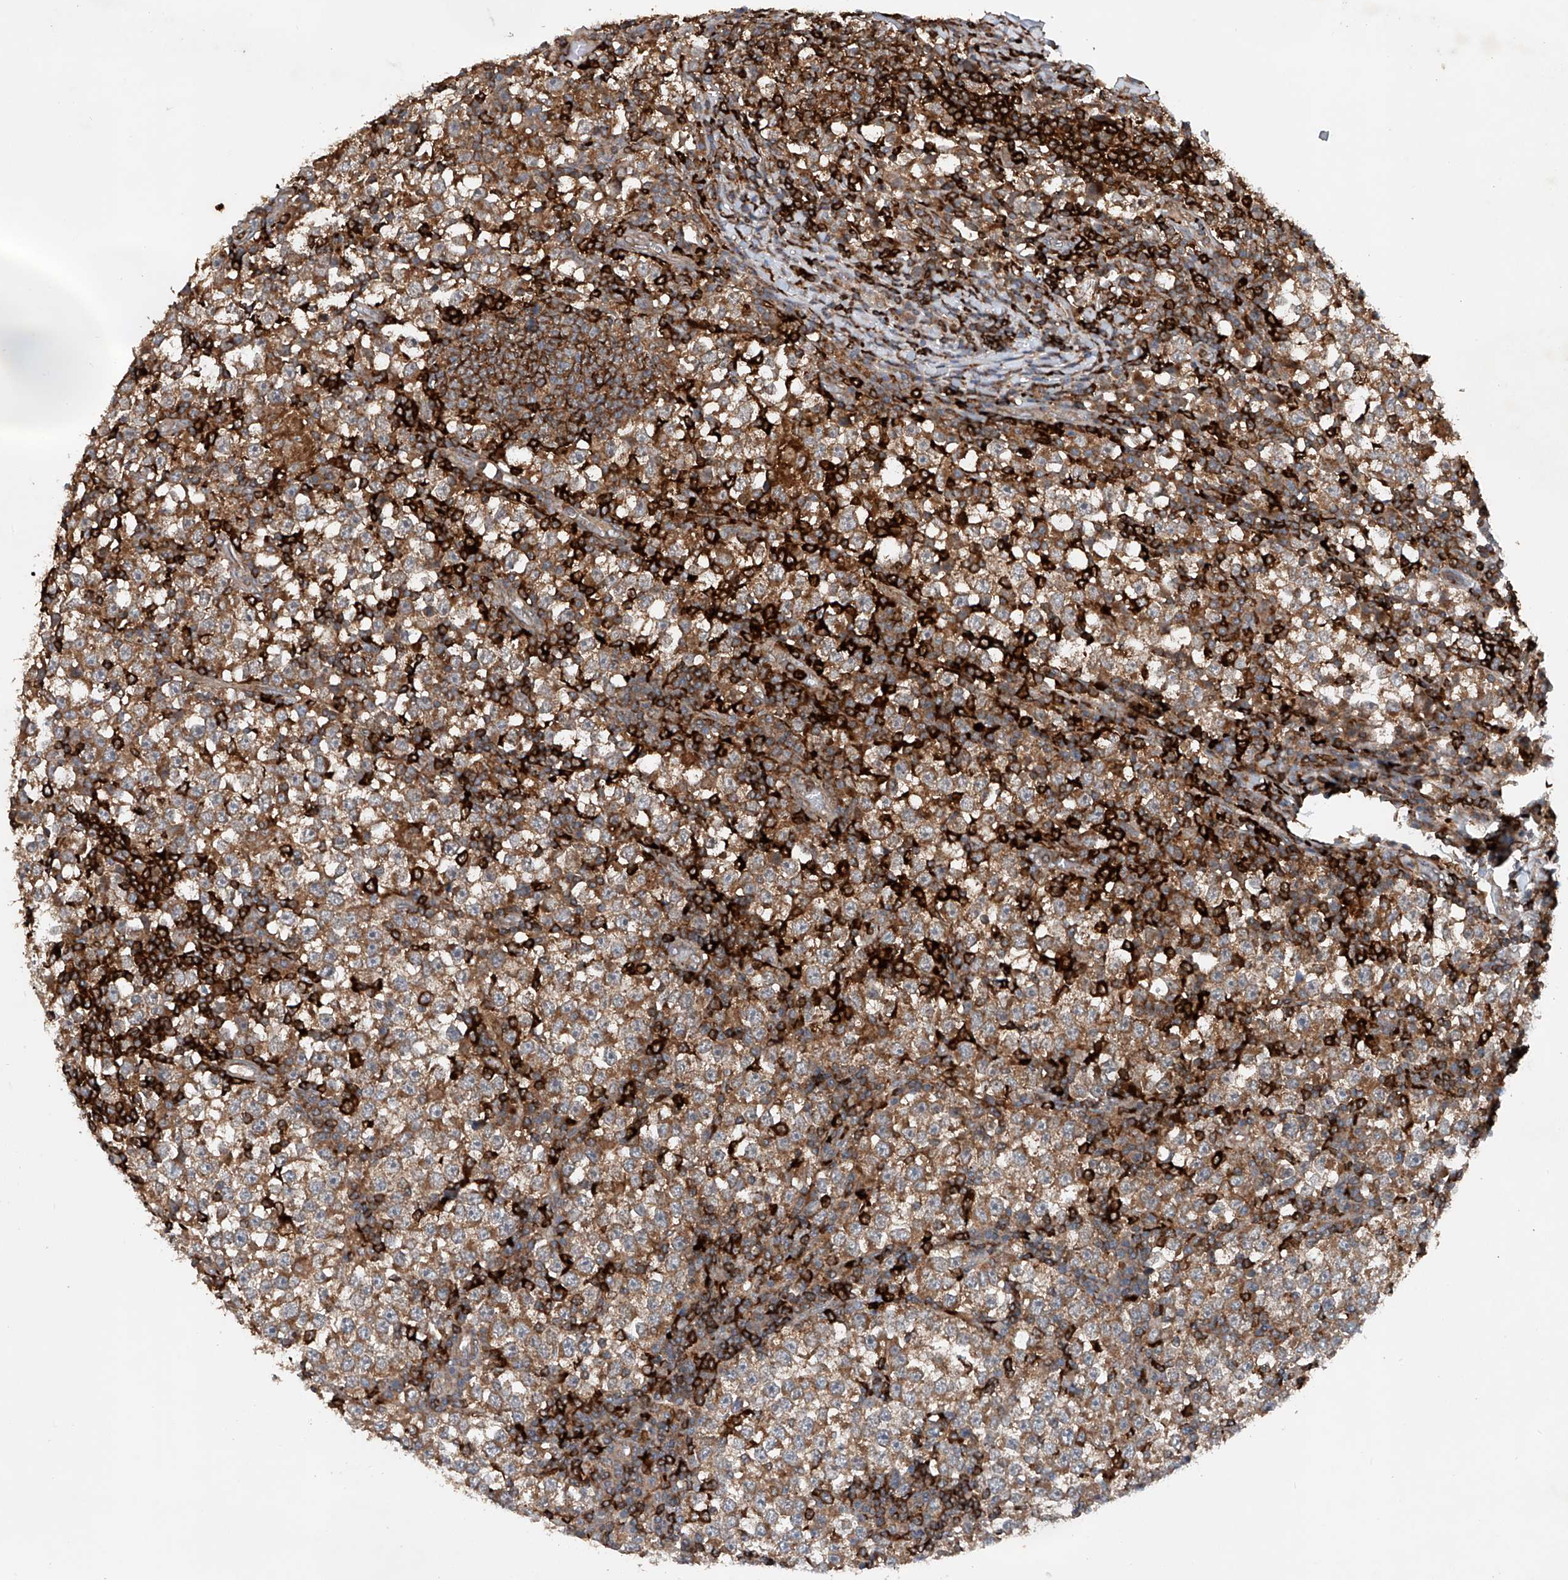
{"staining": {"intensity": "moderate", "quantity": ">75%", "location": "cytoplasmic/membranous"}, "tissue": "testis cancer", "cell_type": "Tumor cells", "image_type": "cancer", "snomed": [{"axis": "morphology", "description": "Seminoma, NOS"}, {"axis": "topography", "description": "Testis"}], "caption": "The micrograph shows immunohistochemical staining of testis seminoma. There is moderate cytoplasmic/membranous expression is seen in approximately >75% of tumor cells.", "gene": "CEP85L", "patient": {"sex": "male", "age": 65}}